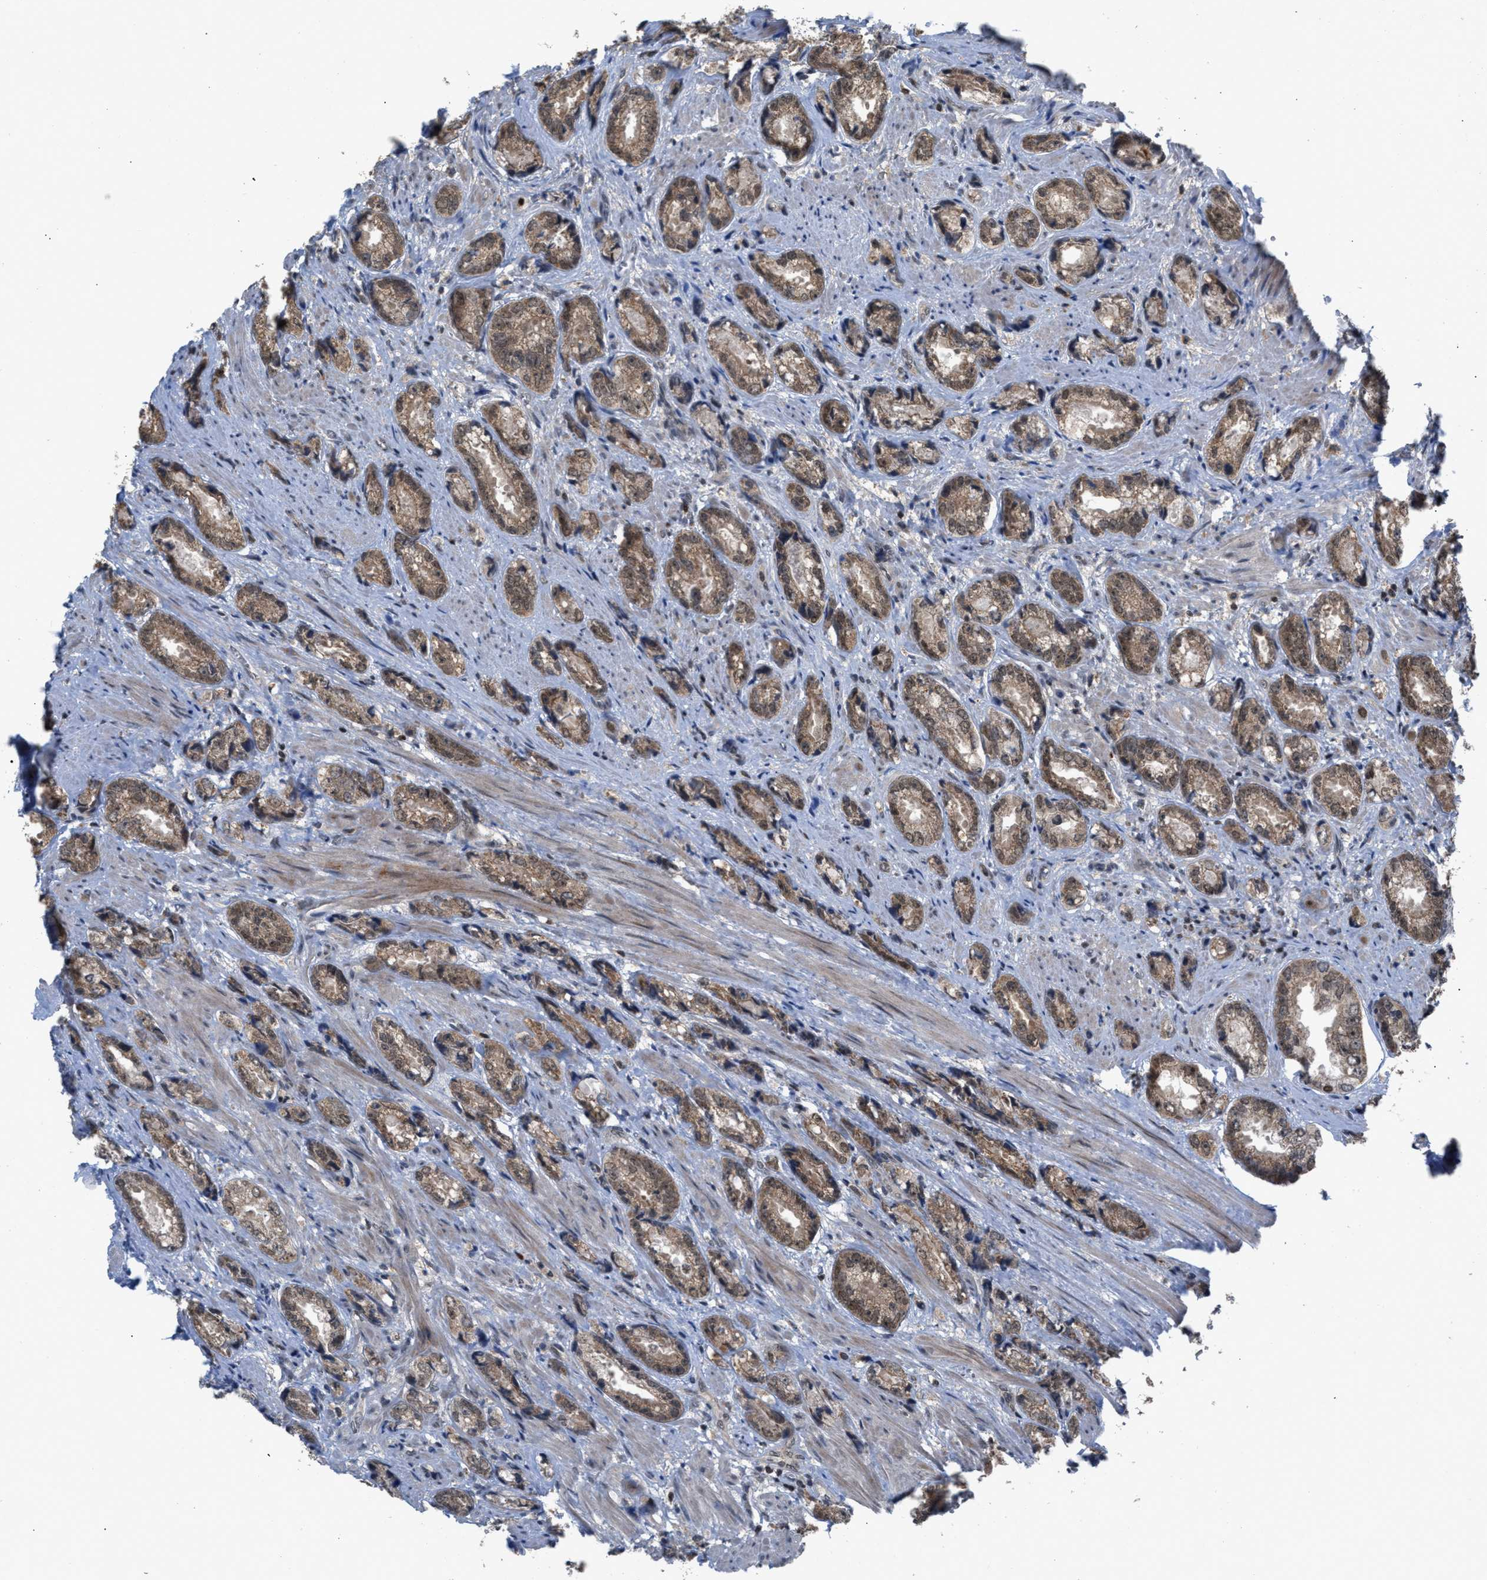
{"staining": {"intensity": "weak", "quantity": ">75%", "location": "cytoplasmic/membranous,nuclear"}, "tissue": "prostate cancer", "cell_type": "Tumor cells", "image_type": "cancer", "snomed": [{"axis": "morphology", "description": "Adenocarcinoma, High grade"}, {"axis": "topography", "description": "Prostate"}], "caption": "High-grade adenocarcinoma (prostate) stained with DAB IHC exhibits low levels of weak cytoplasmic/membranous and nuclear positivity in about >75% of tumor cells.", "gene": "C9orf78", "patient": {"sex": "male", "age": 61}}